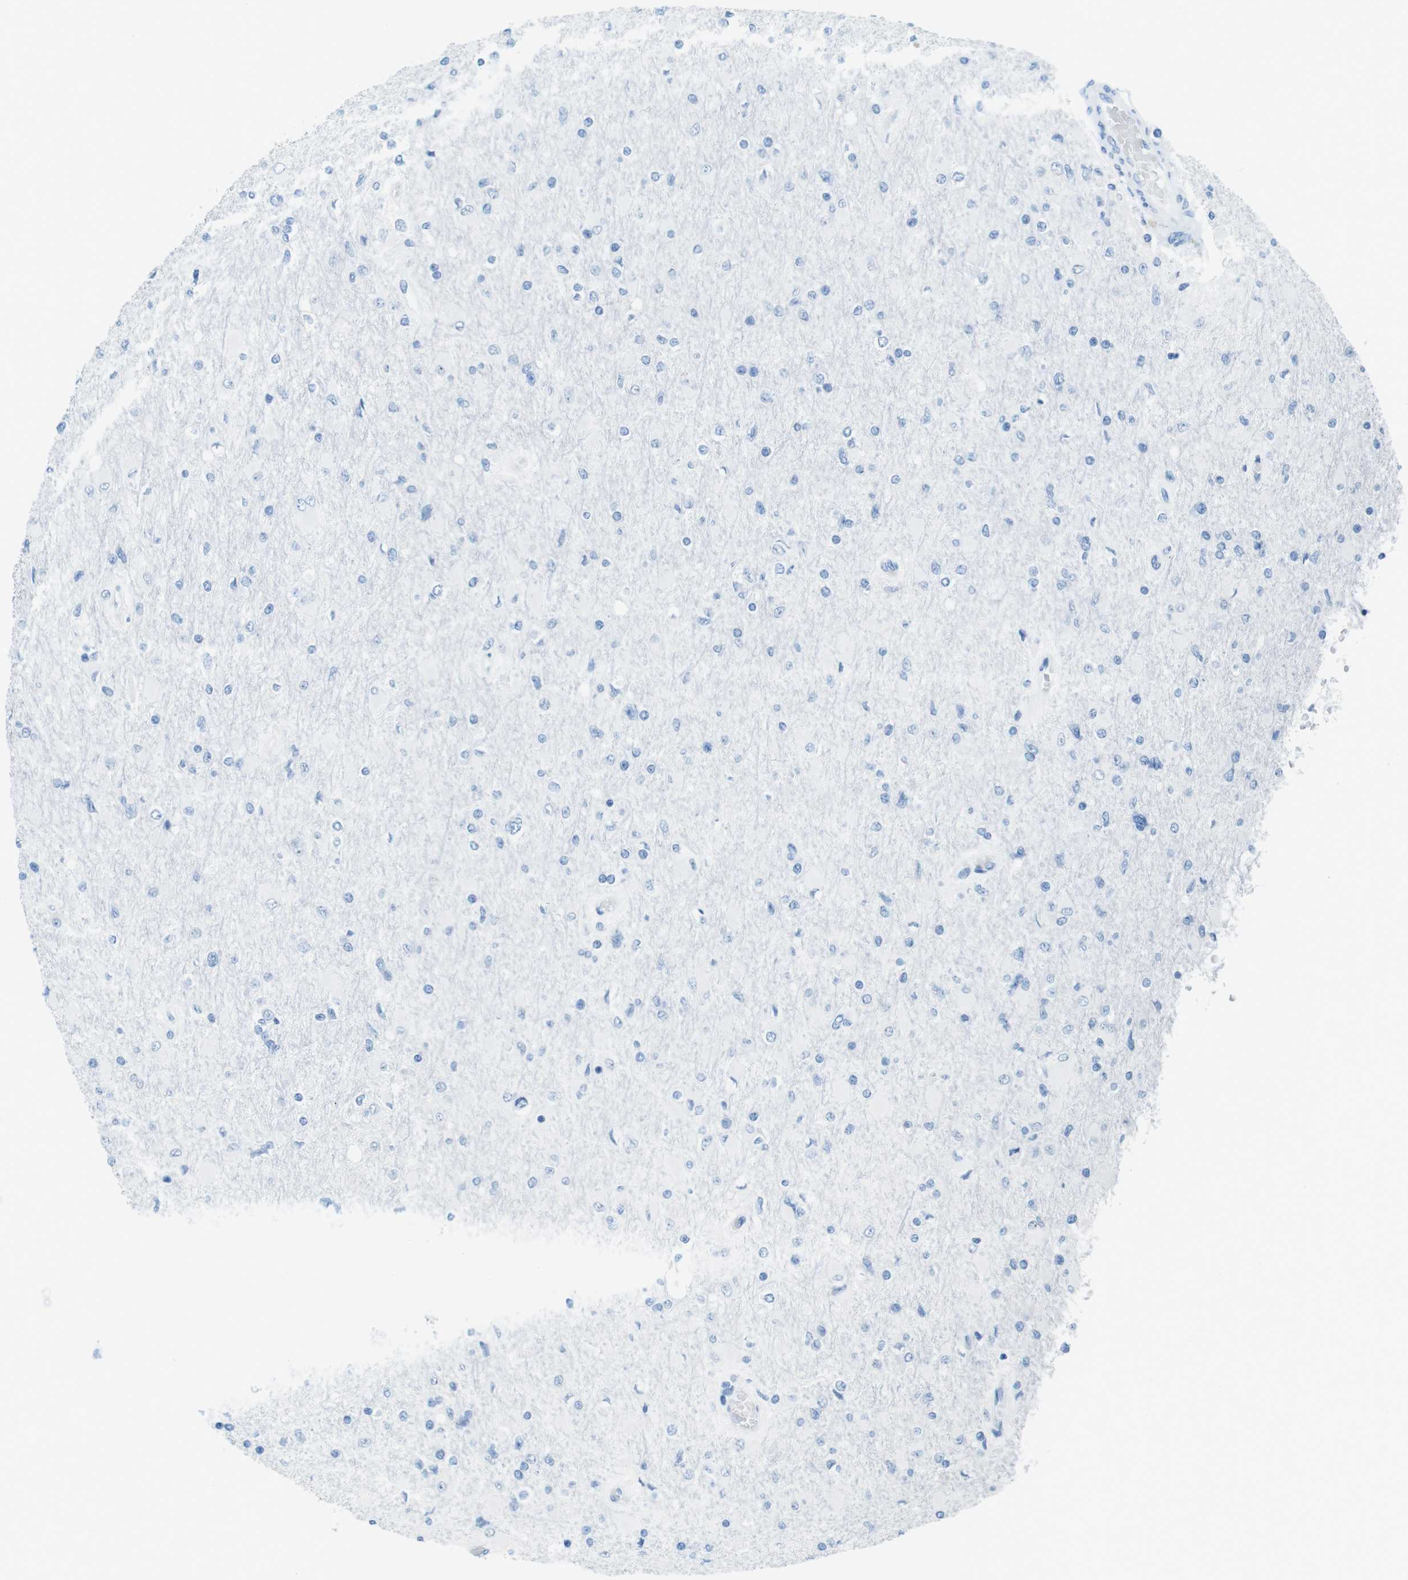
{"staining": {"intensity": "negative", "quantity": "none", "location": "none"}, "tissue": "glioma", "cell_type": "Tumor cells", "image_type": "cancer", "snomed": [{"axis": "morphology", "description": "Glioma, malignant, High grade"}, {"axis": "topography", "description": "Cerebral cortex"}], "caption": "Protein analysis of malignant glioma (high-grade) demonstrates no significant expression in tumor cells.", "gene": "MCEMP1", "patient": {"sex": "female", "age": 36}}